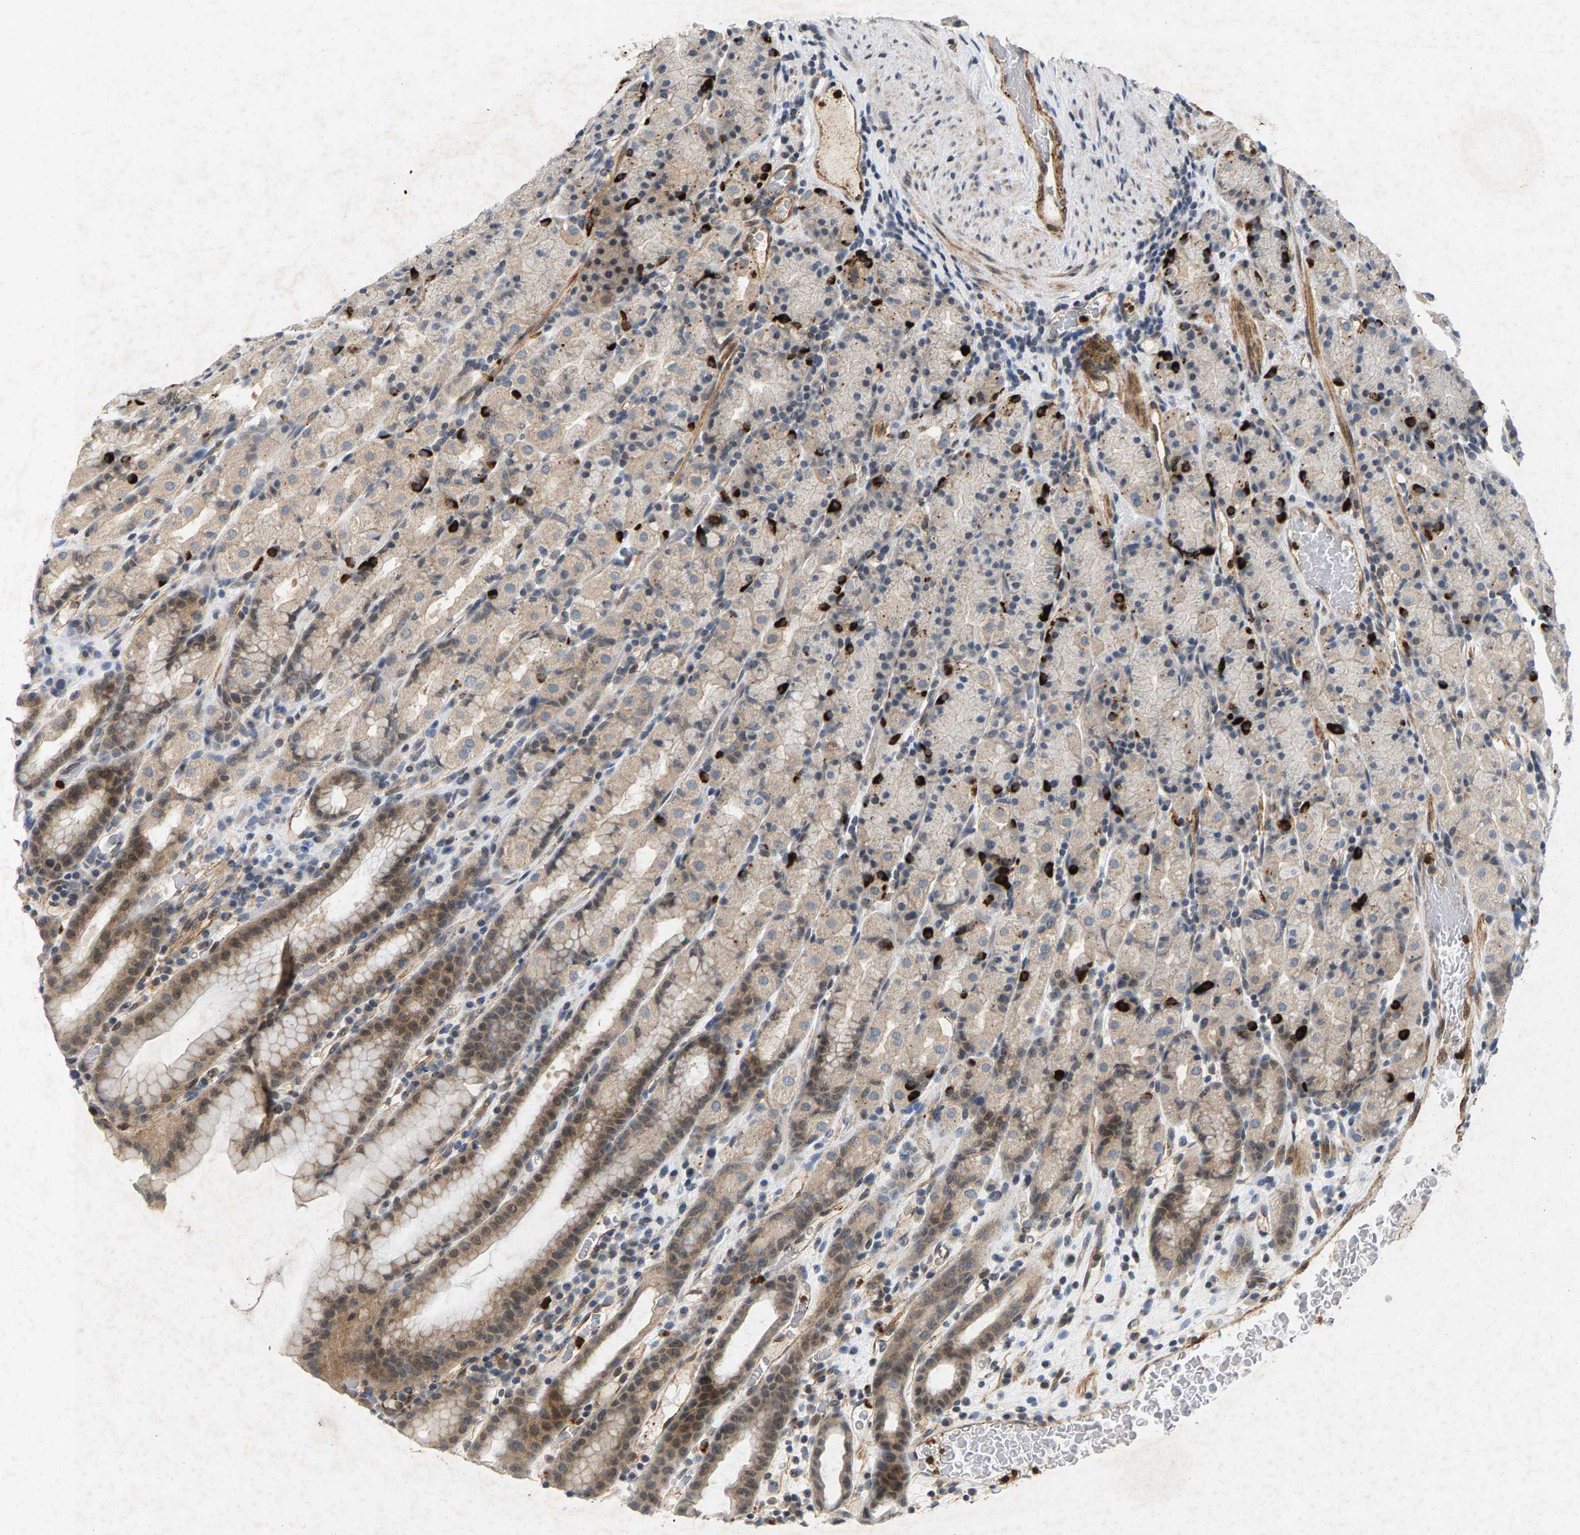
{"staining": {"intensity": "moderate", "quantity": "25%-75%", "location": "cytoplasmic/membranous"}, "tissue": "stomach", "cell_type": "Glandular cells", "image_type": "normal", "snomed": [{"axis": "morphology", "description": "Normal tissue, NOS"}, {"axis": "topography", "description": "Stomach, upper"}], "caption": "A medium amount of moderate cytoplasmic/membranous expression is identified in about 25%-75% of glandular cells in unremarkable stomach. (DAB (3,3'-diaminobenzidine) = brown stain, brightfield microscopy at high magnification).", "gene": "ZPR1", "patient": {"sex": "male", "age": 68}}